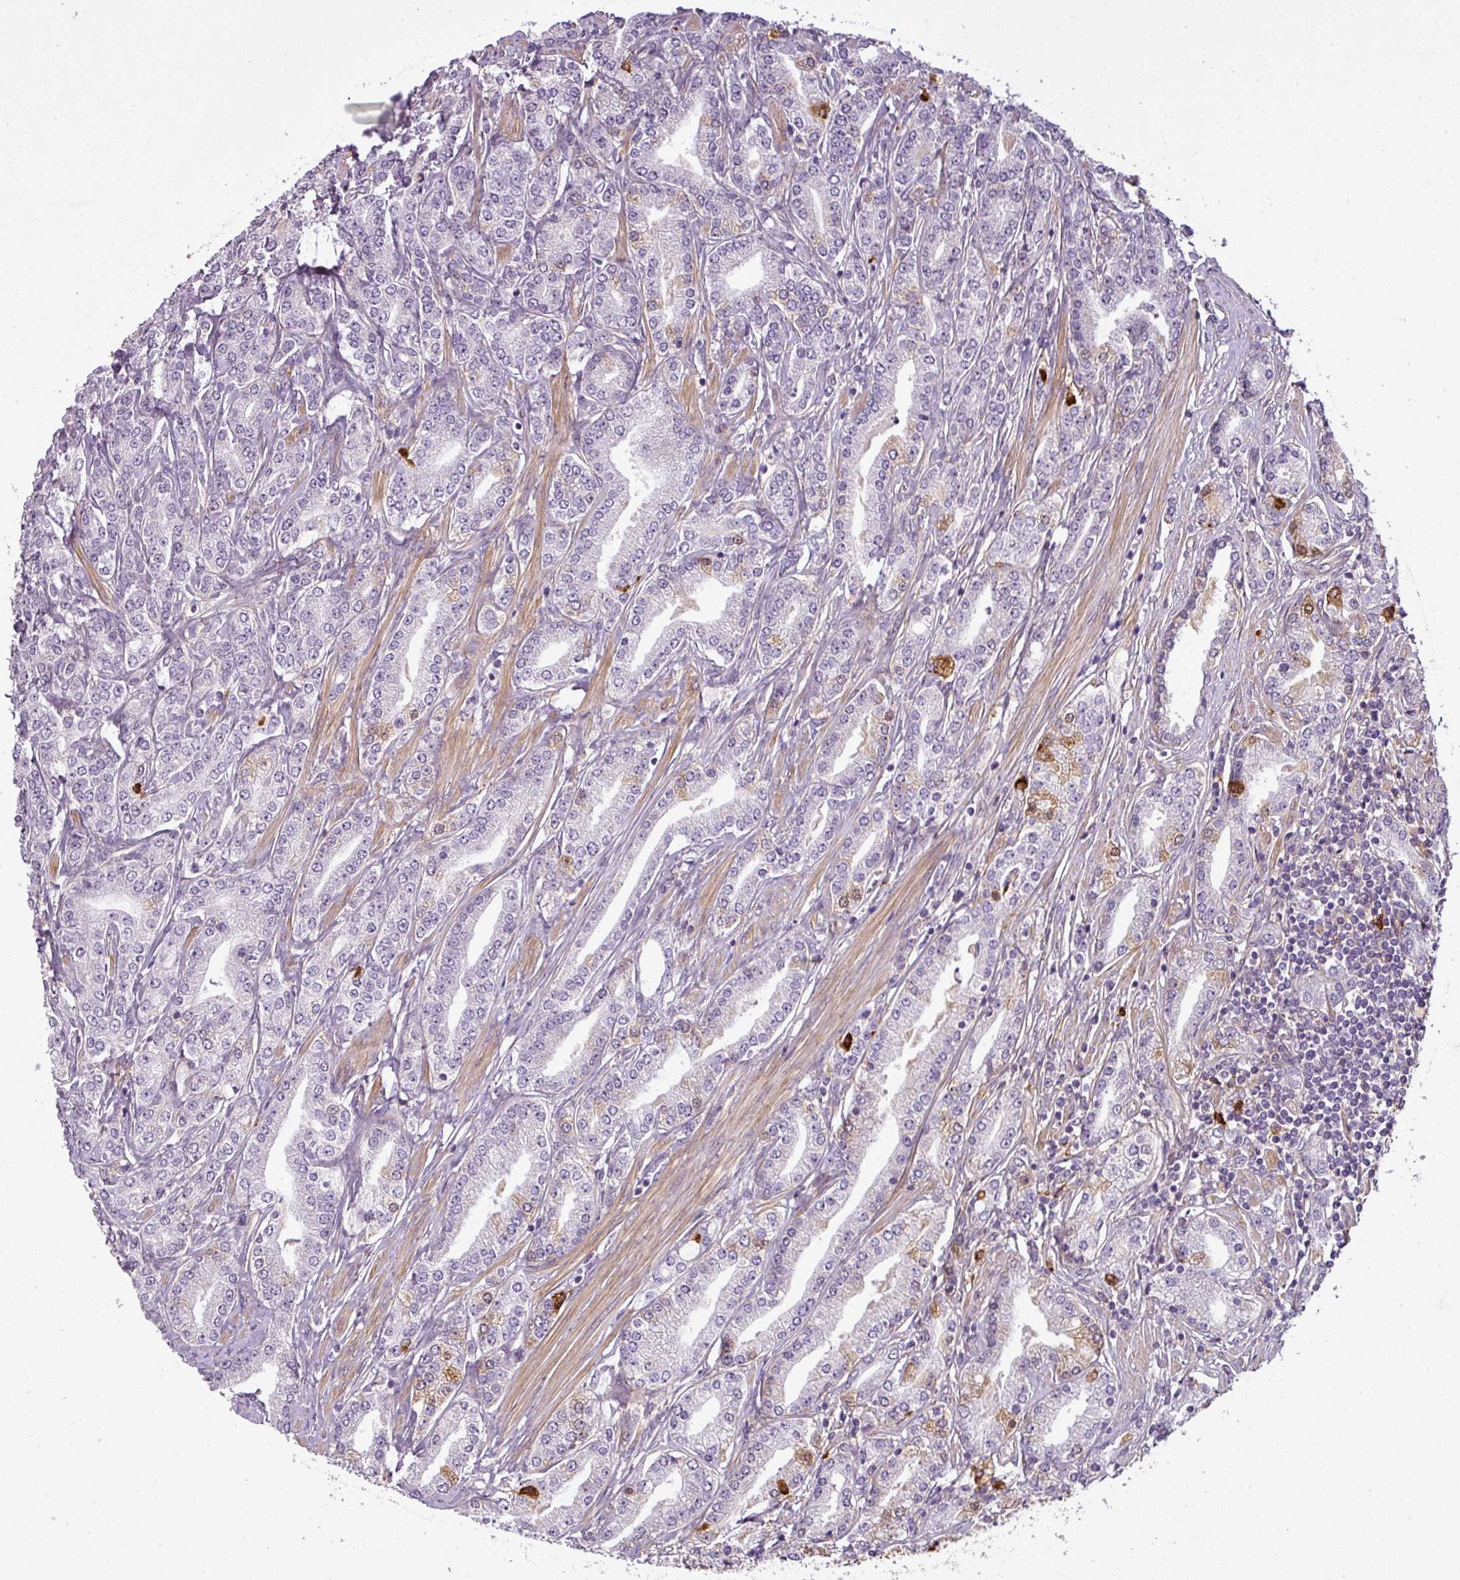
{"staining": {"intensity": "negative", "quantity": "none", "location": "none"}, "tissue": "prostate cancer", "cell_type": "Tumor cells", "image_type": "cancer", "snomed": [{"axis": "morphology", "description": "Adenocarcinoma, High grade"}, {"axis": "topography", "description": "Prostate"}], "caption": "Prostate cancer (high-grade adenocarcinoma) was stained to show a protein in brown. There is no significant expression in tumor cells.", "gene": "APOC1", "patient": {"sex": "male", "age": 66}}